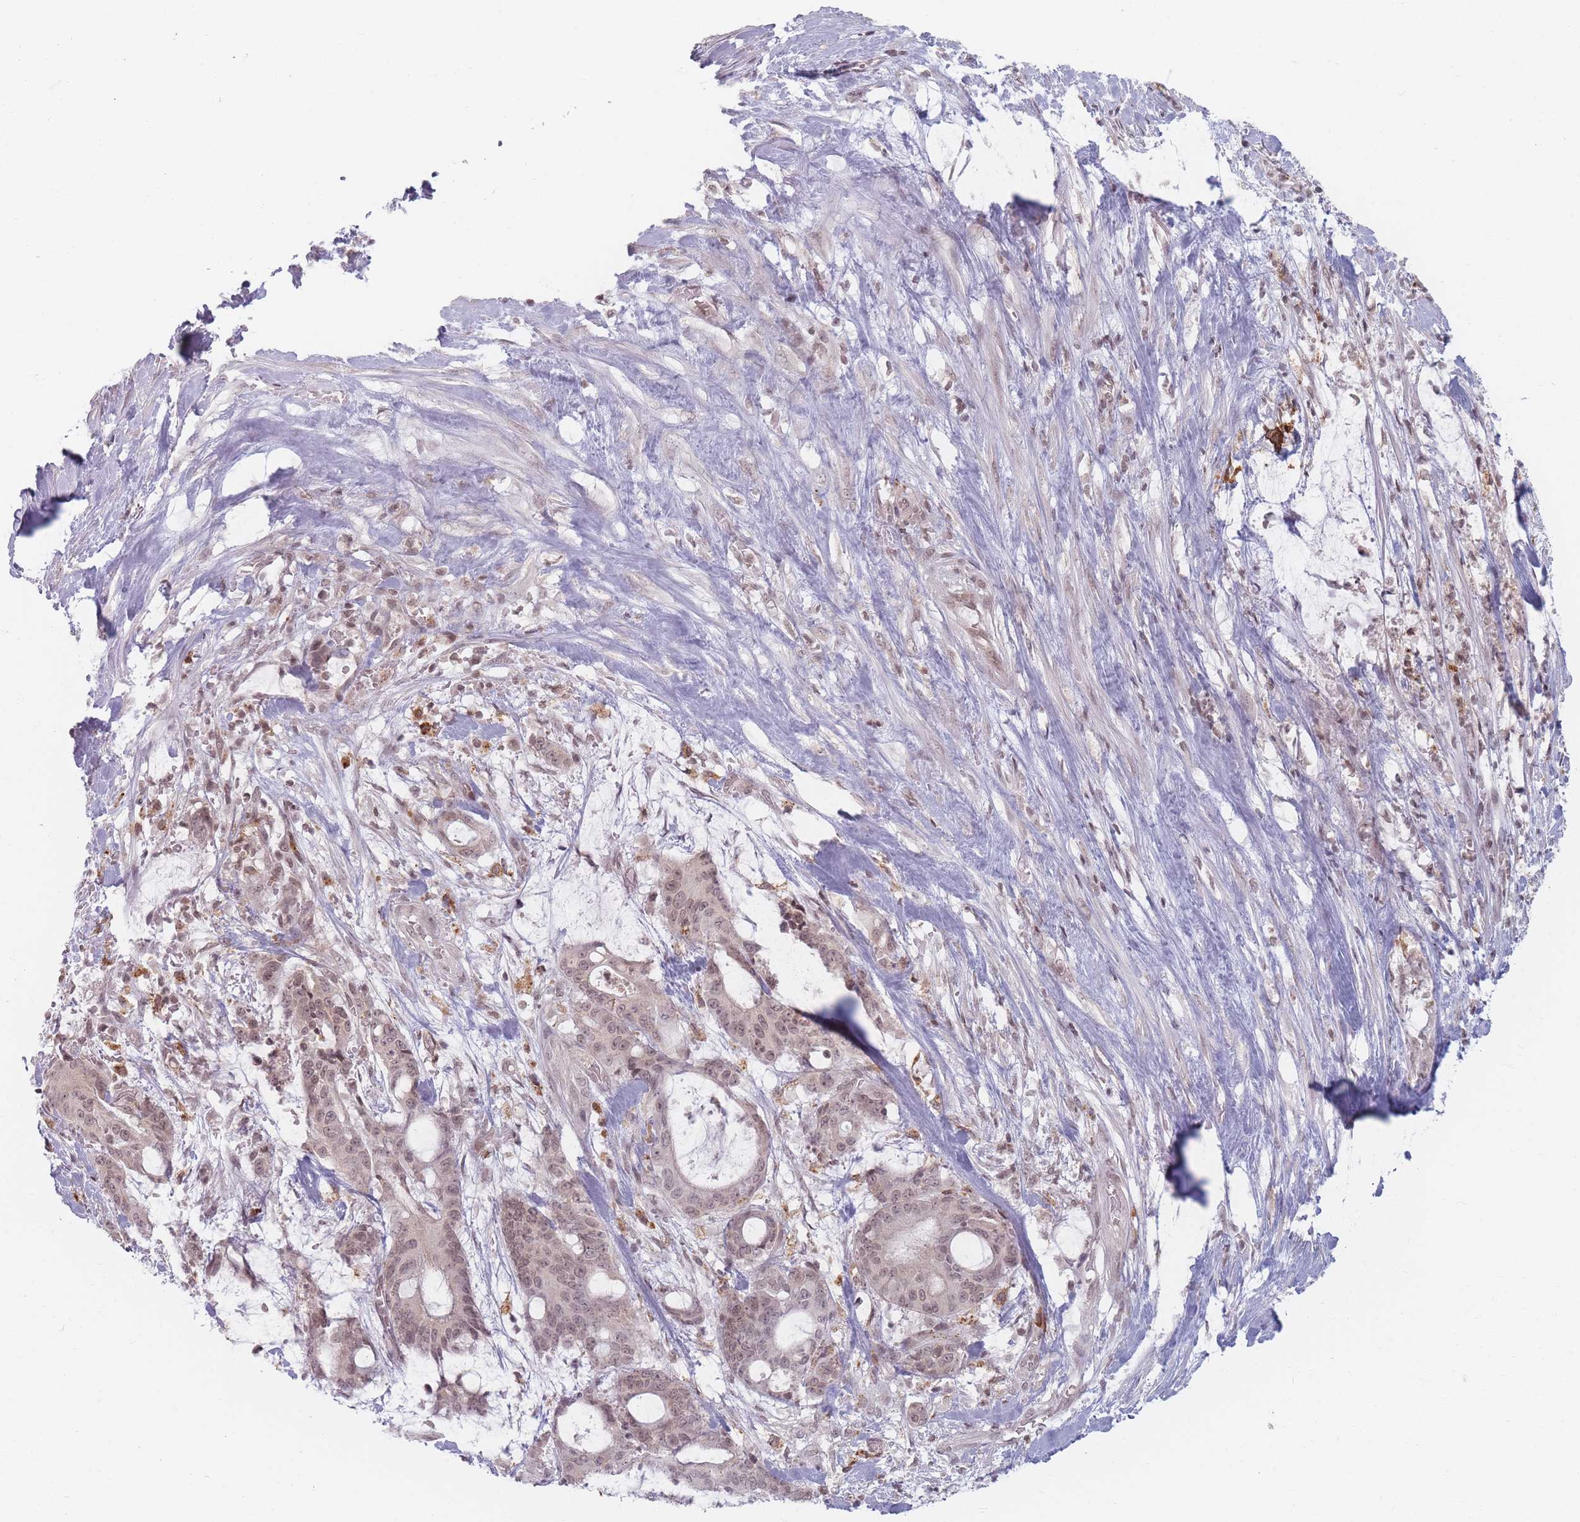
{"staining": {"intensity": "weak", "quantity": ">75%", "location": "nuclear"}, "tissue": "liver cancer", "cell_type": "Tumor cells", "image_type": "cancer", "snomed": [{"axis": "morphology", "description": "Normal tissue, NOS"}, {"axis": "morphology", "description": "Cholangiocarcinoma"}, {"axis": "topography", "description": "Liver"}, {"axis": "topography", "description": "Peripheral nerve tissue"}], "caption": "The immunohistochemical stain highlights weak nuclear positivity in tumor cells of liver cholangiocarcinoma tissue.", "gene": "SPATA45", "patient": {"sex": "female", "age": 73}}